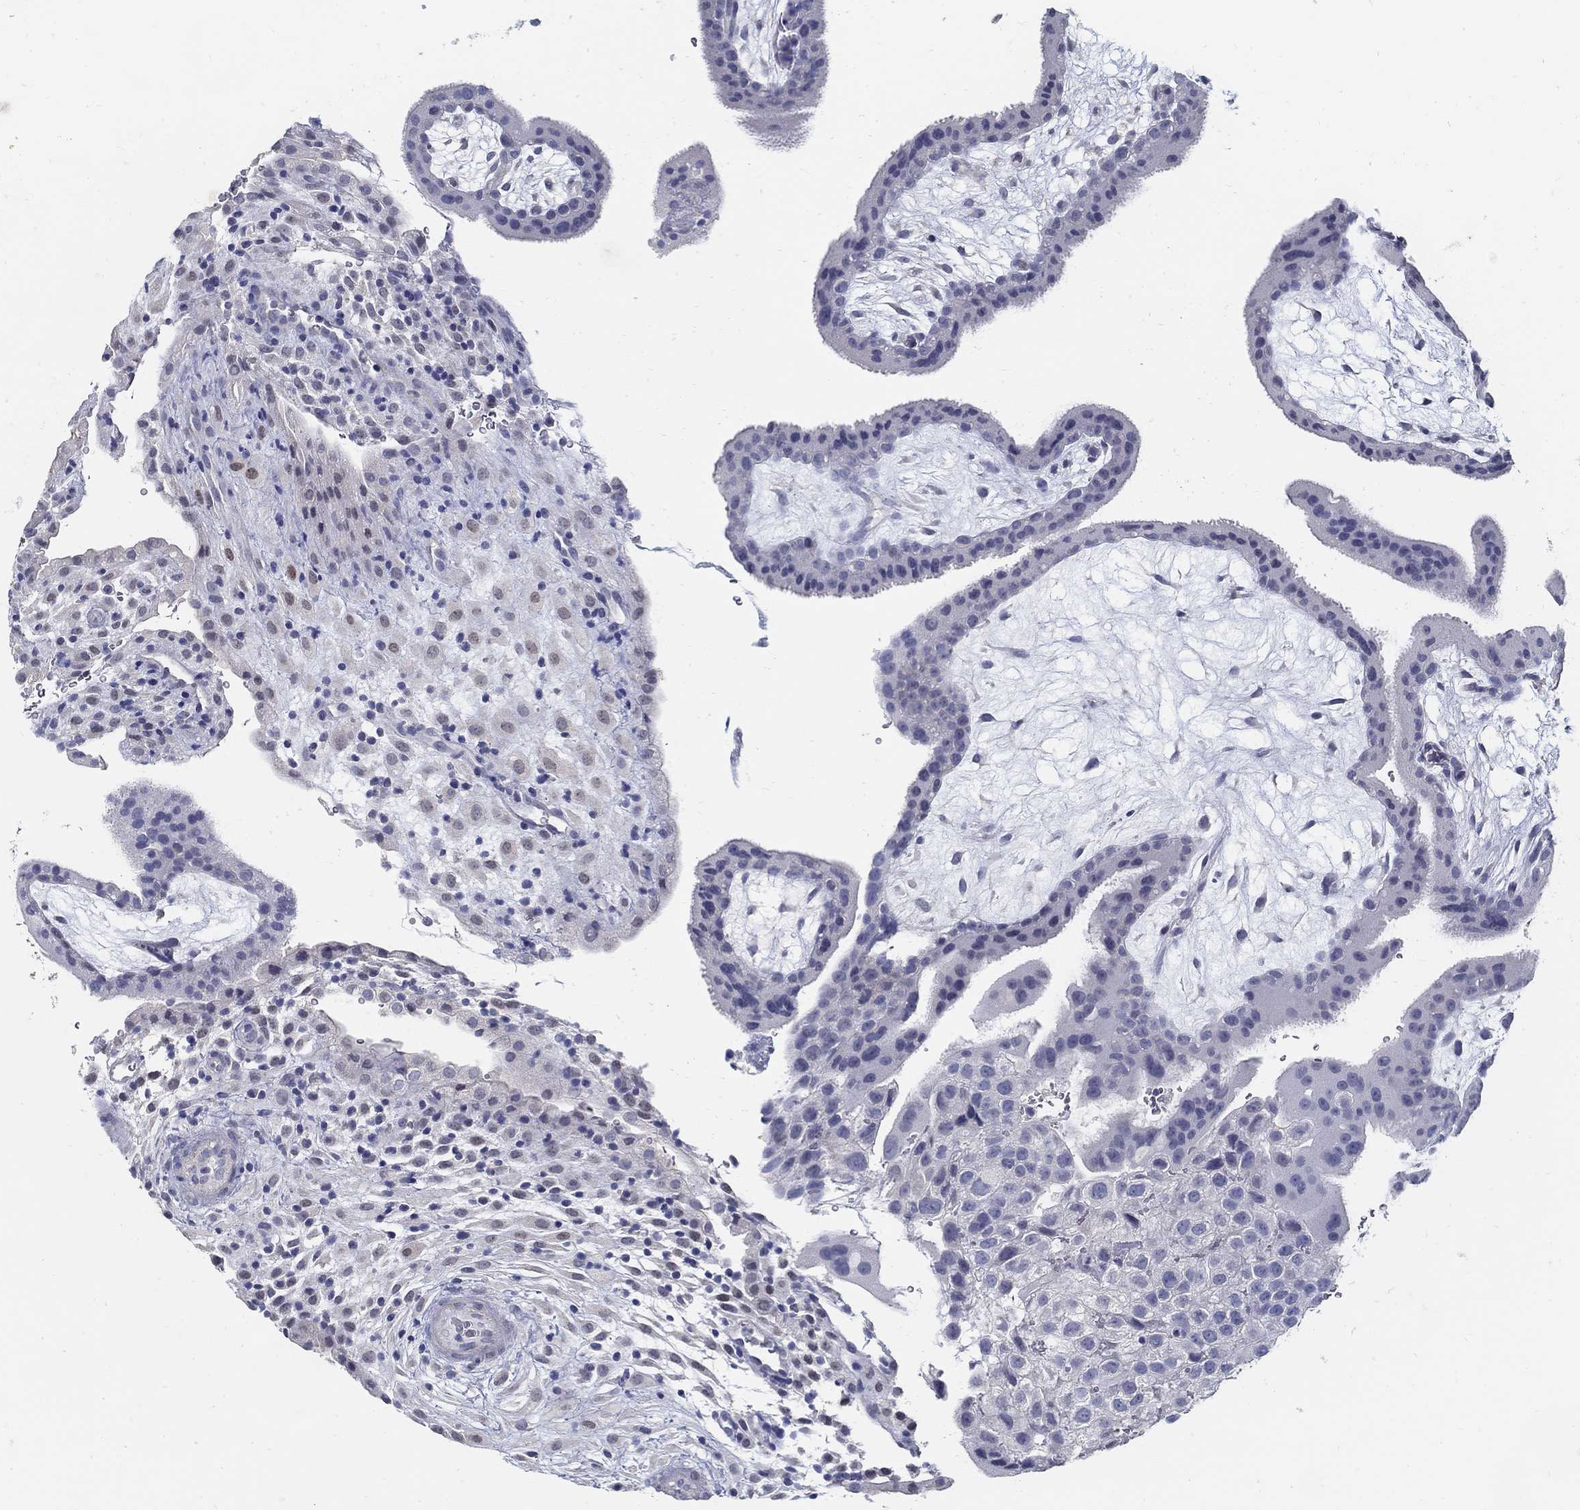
{"staining": {"intensity": "moderate", "quantity": "<25%", "location": "nuclear"}, "tissue": "placenta", "cell_type": "Decidual cells", "image_type": "normal", "snomed": [{"axis": "morphology", "description": "Normal tissue, NOS"}, {"axis": "topography", "description": "Placenta"}], "caption": "Protein expression analysis of normal human placenta reveals moderate nuclear staining in approximately <25% of decidual cells. (brown staining indicates protein expression, while blue staining denotes nuclei).", "gene": "USP29", "patient": {"sex": "female", "age": 19}}